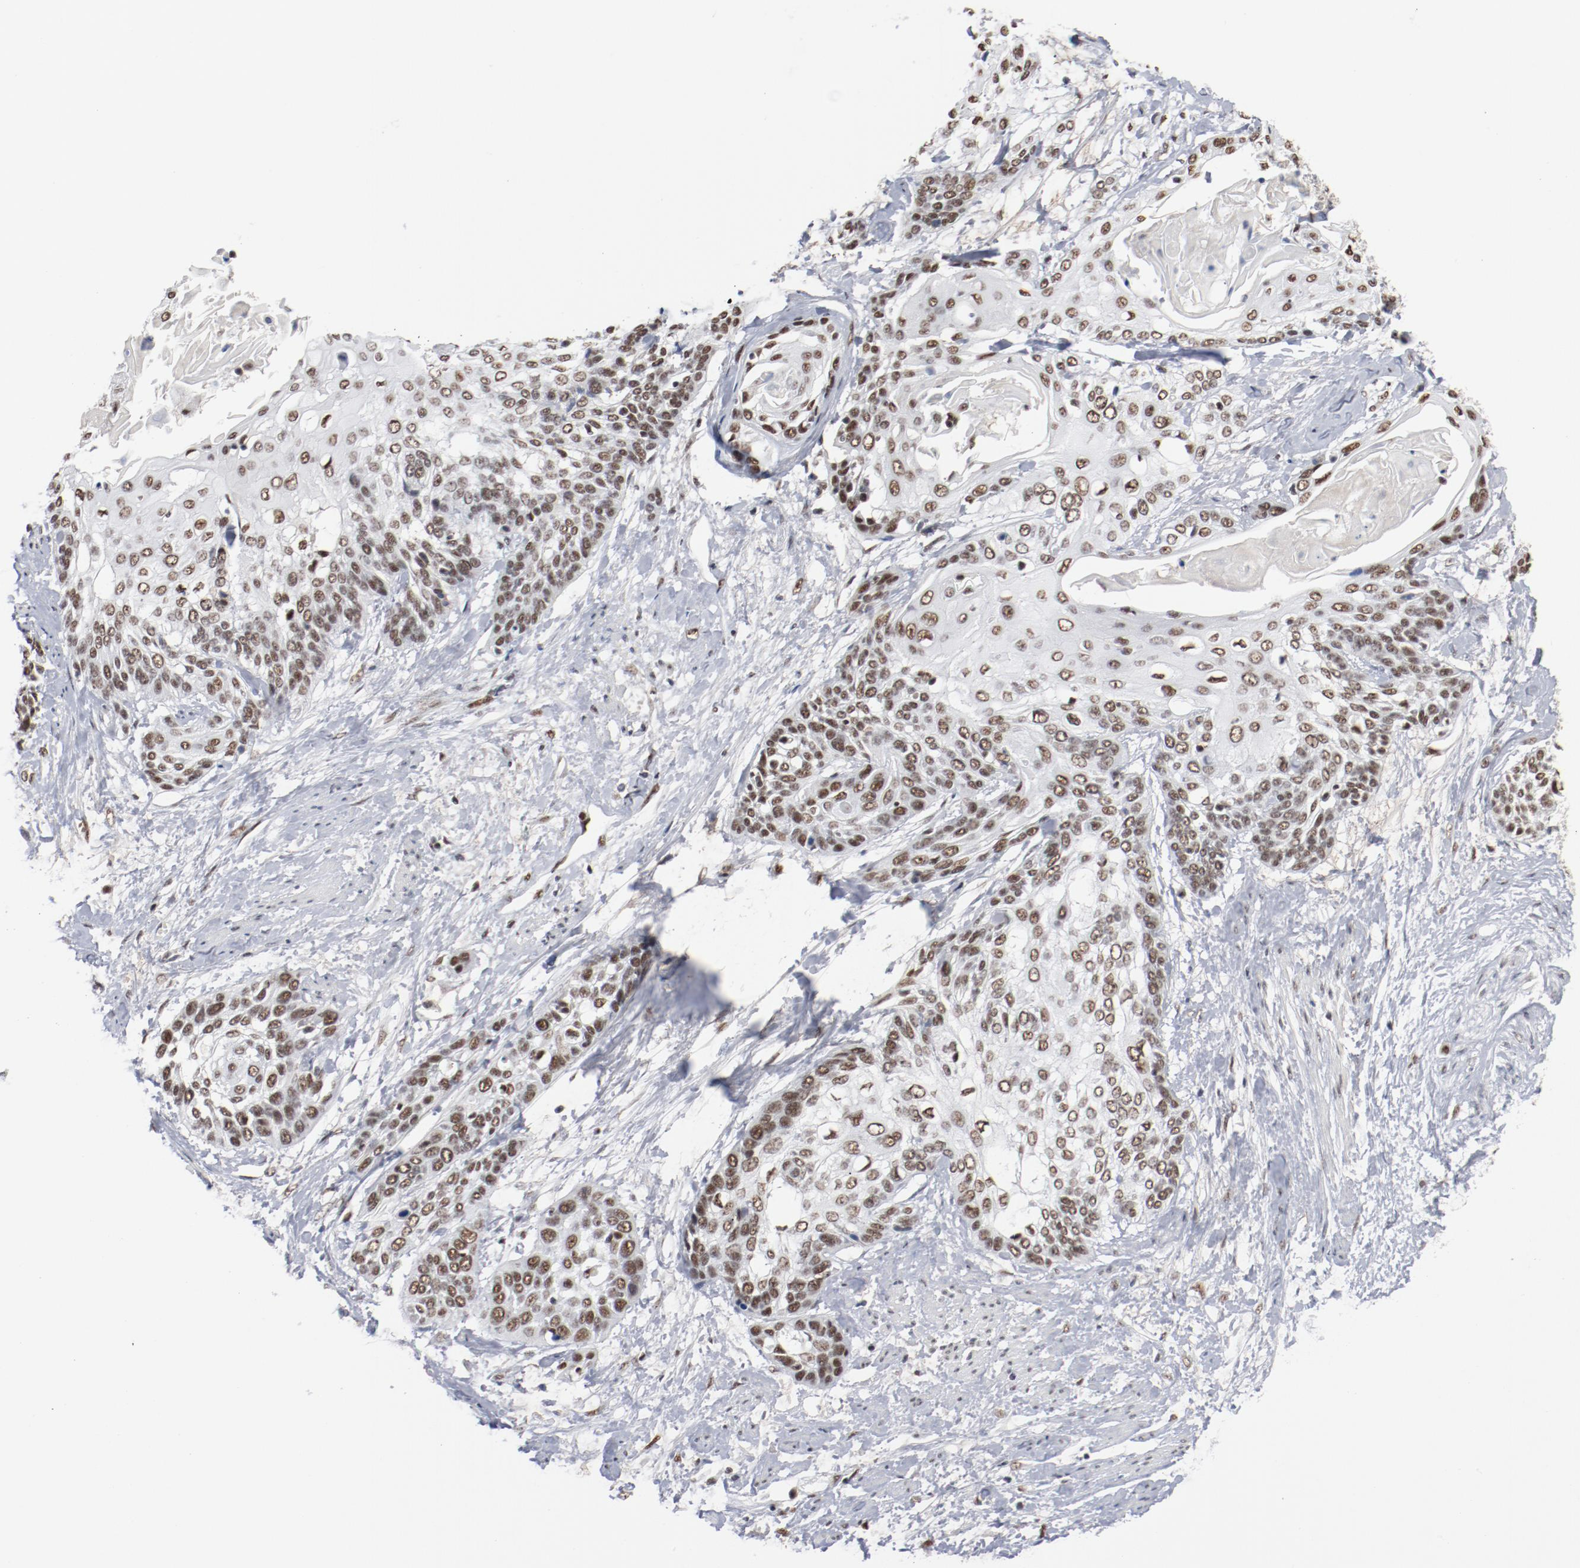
{"staining": {"intensity": "moderate", "quantity": ">75%", "location": "nuclear"}, "tissue": "cervical cancer", "cell_type": "Tumor cells", "image_type": "cancer", "snomed": [{"axis": "morphology", "description": "Squamous cell carcinoma, NOS"}, {"axis": "topography", "description": "Cervix"}], "caption": "Immunohistochemical staining of human cervical squamous cell carcinoma reveals medium levels of moderate nuclear protein staining in approximately >75% of tumor cells. (brown staining indicates protein expression, while blue staining denotes nuclei).", "gene": "BUB3", "patient": {"sex": "female", "age": 57}}